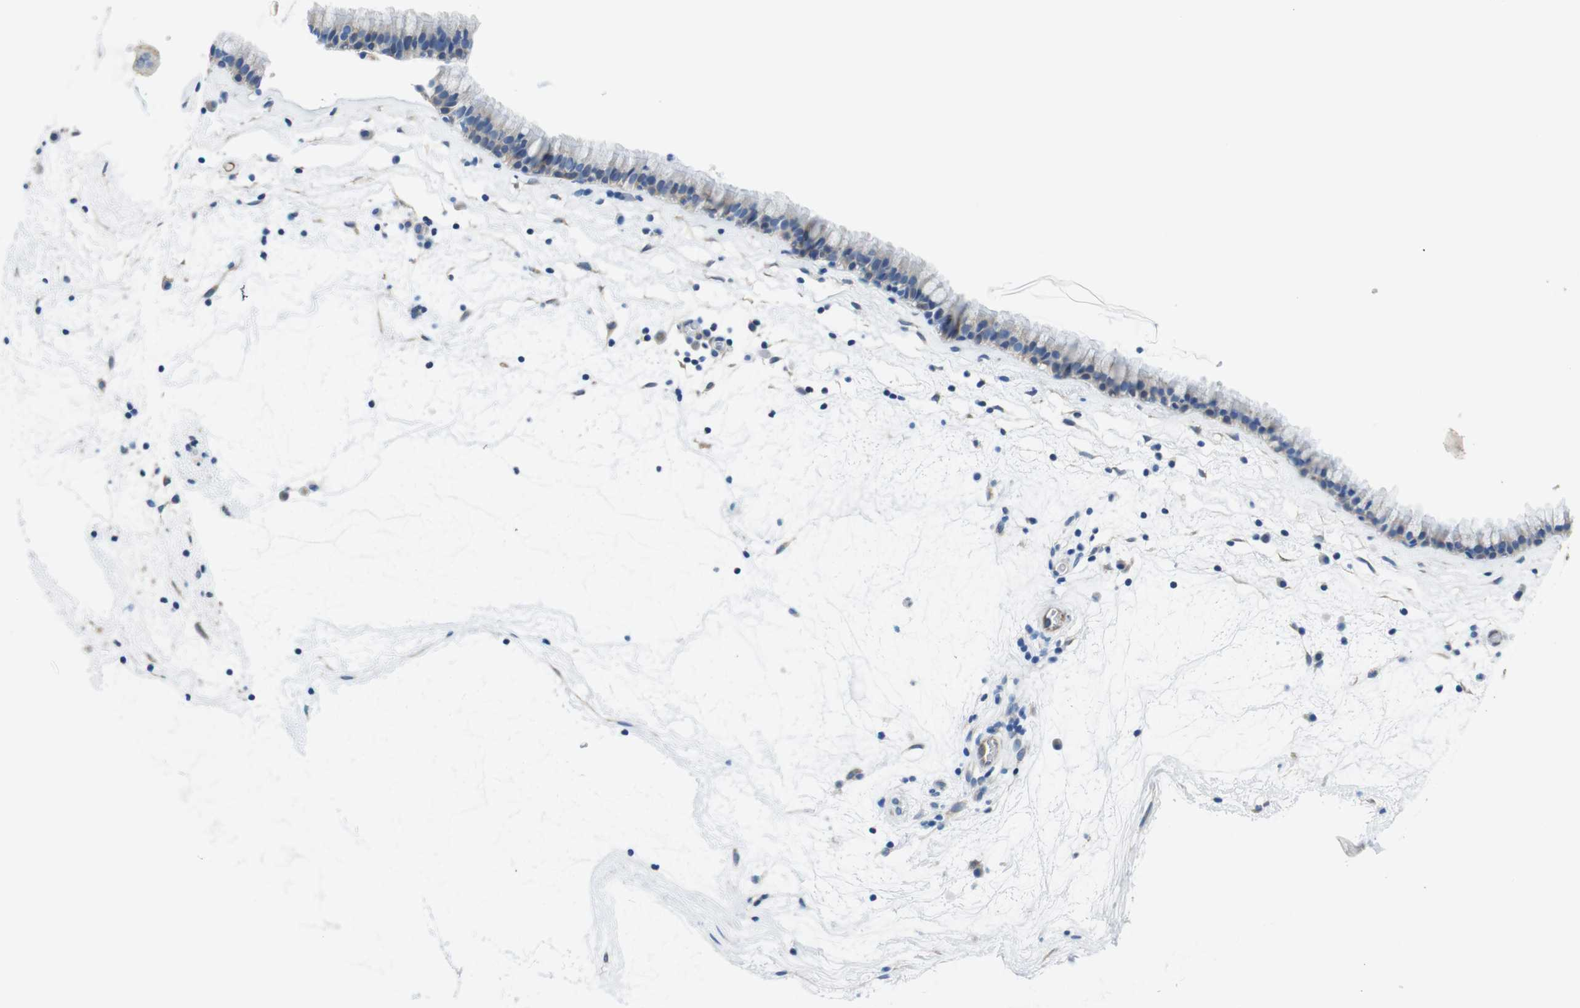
{"staining": {"intensity": "negative", "quantity": "none", "location": "none"}, "tissue": "nasopharynx", "cell_type": "Respiratory epithelial cells", "image_type": "normal", "snomed": [{"axis": "morphology", "description": "Normal tissue, NOS"}, {"axis": "morphology", "description": "Inflammation, NOS"}, {"axis": "topography", "description": "Nasopharynx"}], "caption": "The photomicrograph exhibits no significant staining in respiratory epithelial cells of nasopharynx.", "gene": "CDH8", "patient": {"sex": "male", "age": 48}}